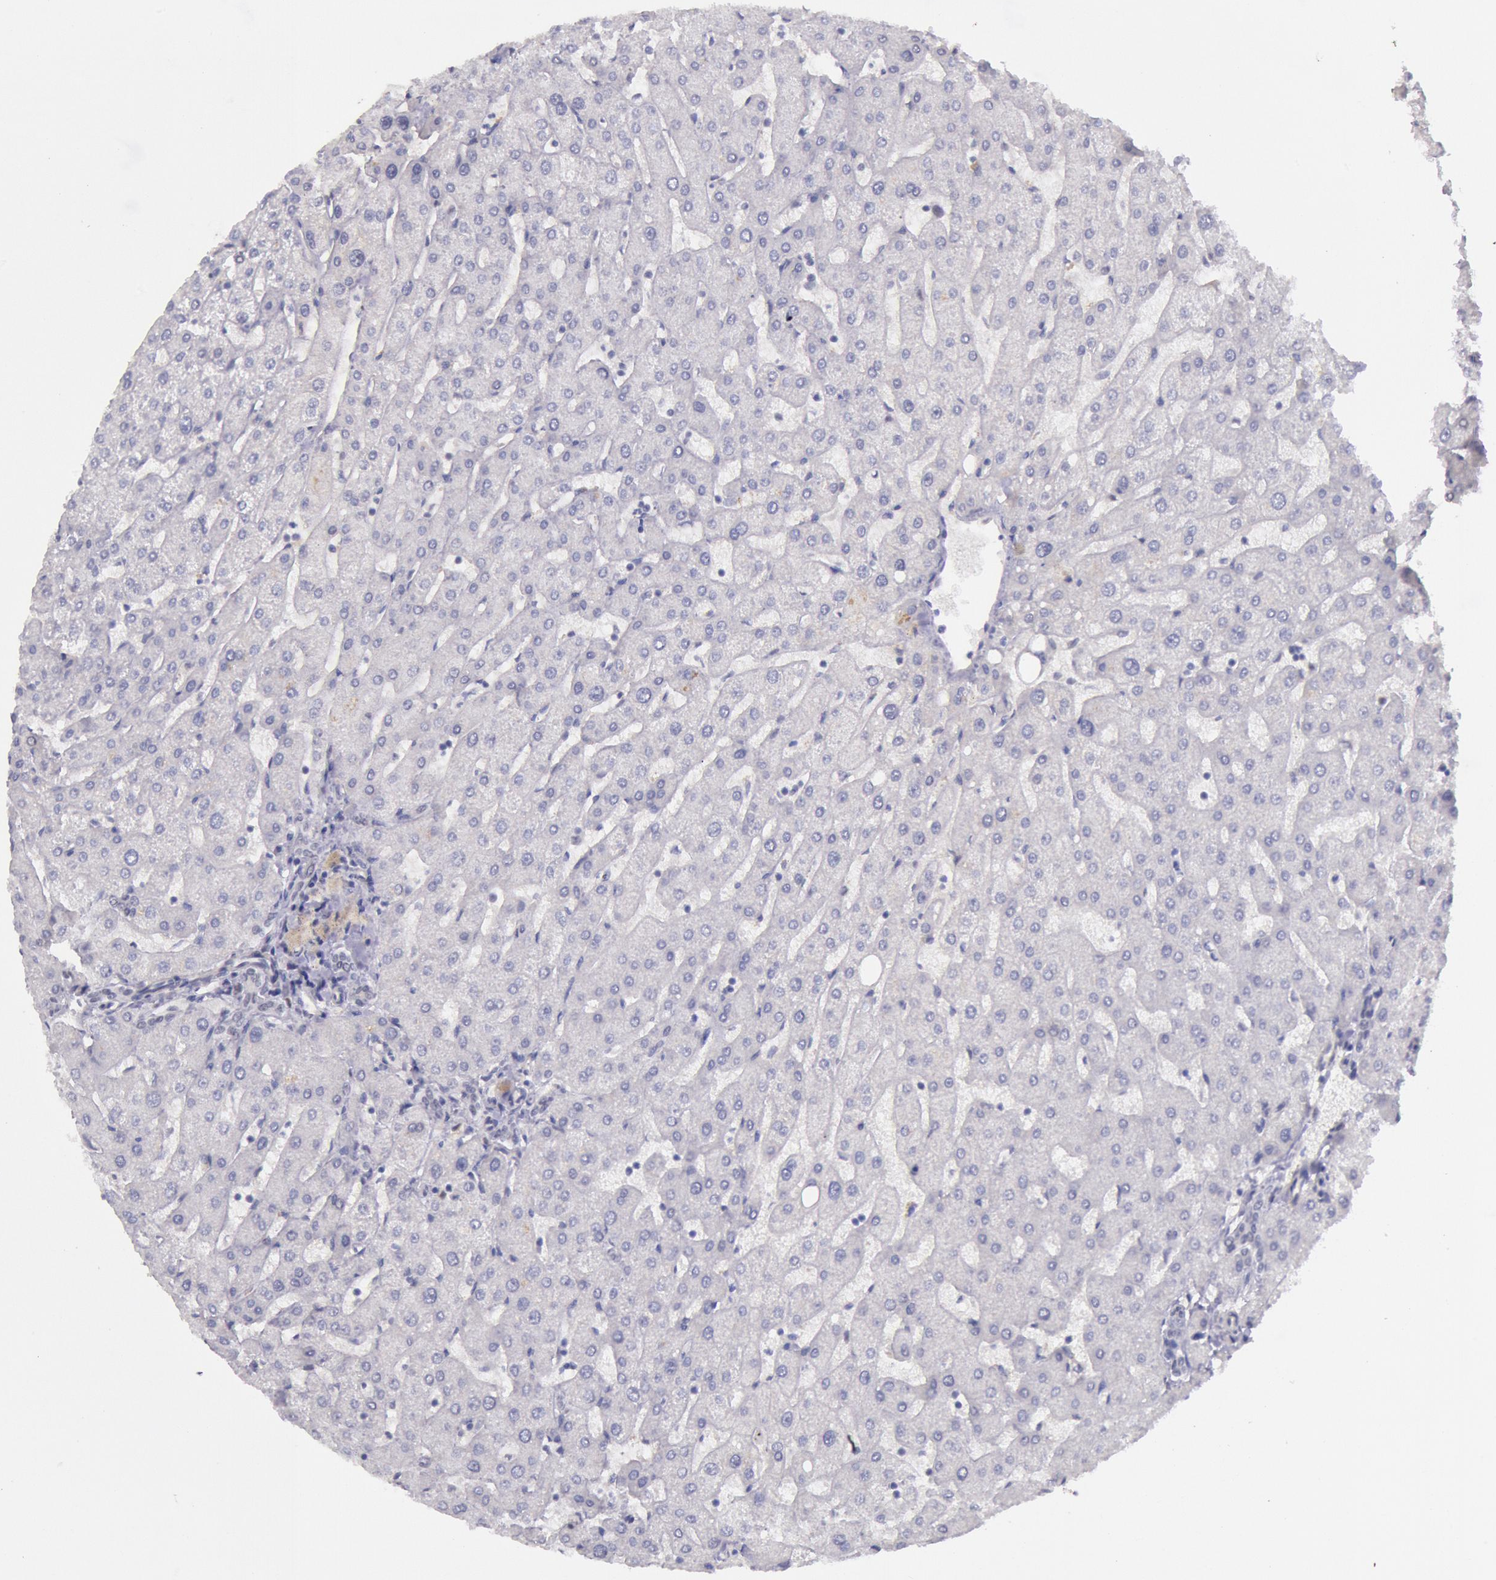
{"staining": {"intensity": "negative", "quantity": "none", "location": "none"}, "tissue": "liver", "cell_type": "Cholangiocytes", "image_type": "normal", "snomed": [{"axis": "morphology", "description": "Normal tissue, NOS"}, {"axis": "topography", "description": "Liver"}], "caption": "Immunohistochemistry image of normal liver stained for a protein (brown), which reveals no expression in cholangiocytes.", "gene": "TASL", "patient": {"sex": "male", "age": 67}}